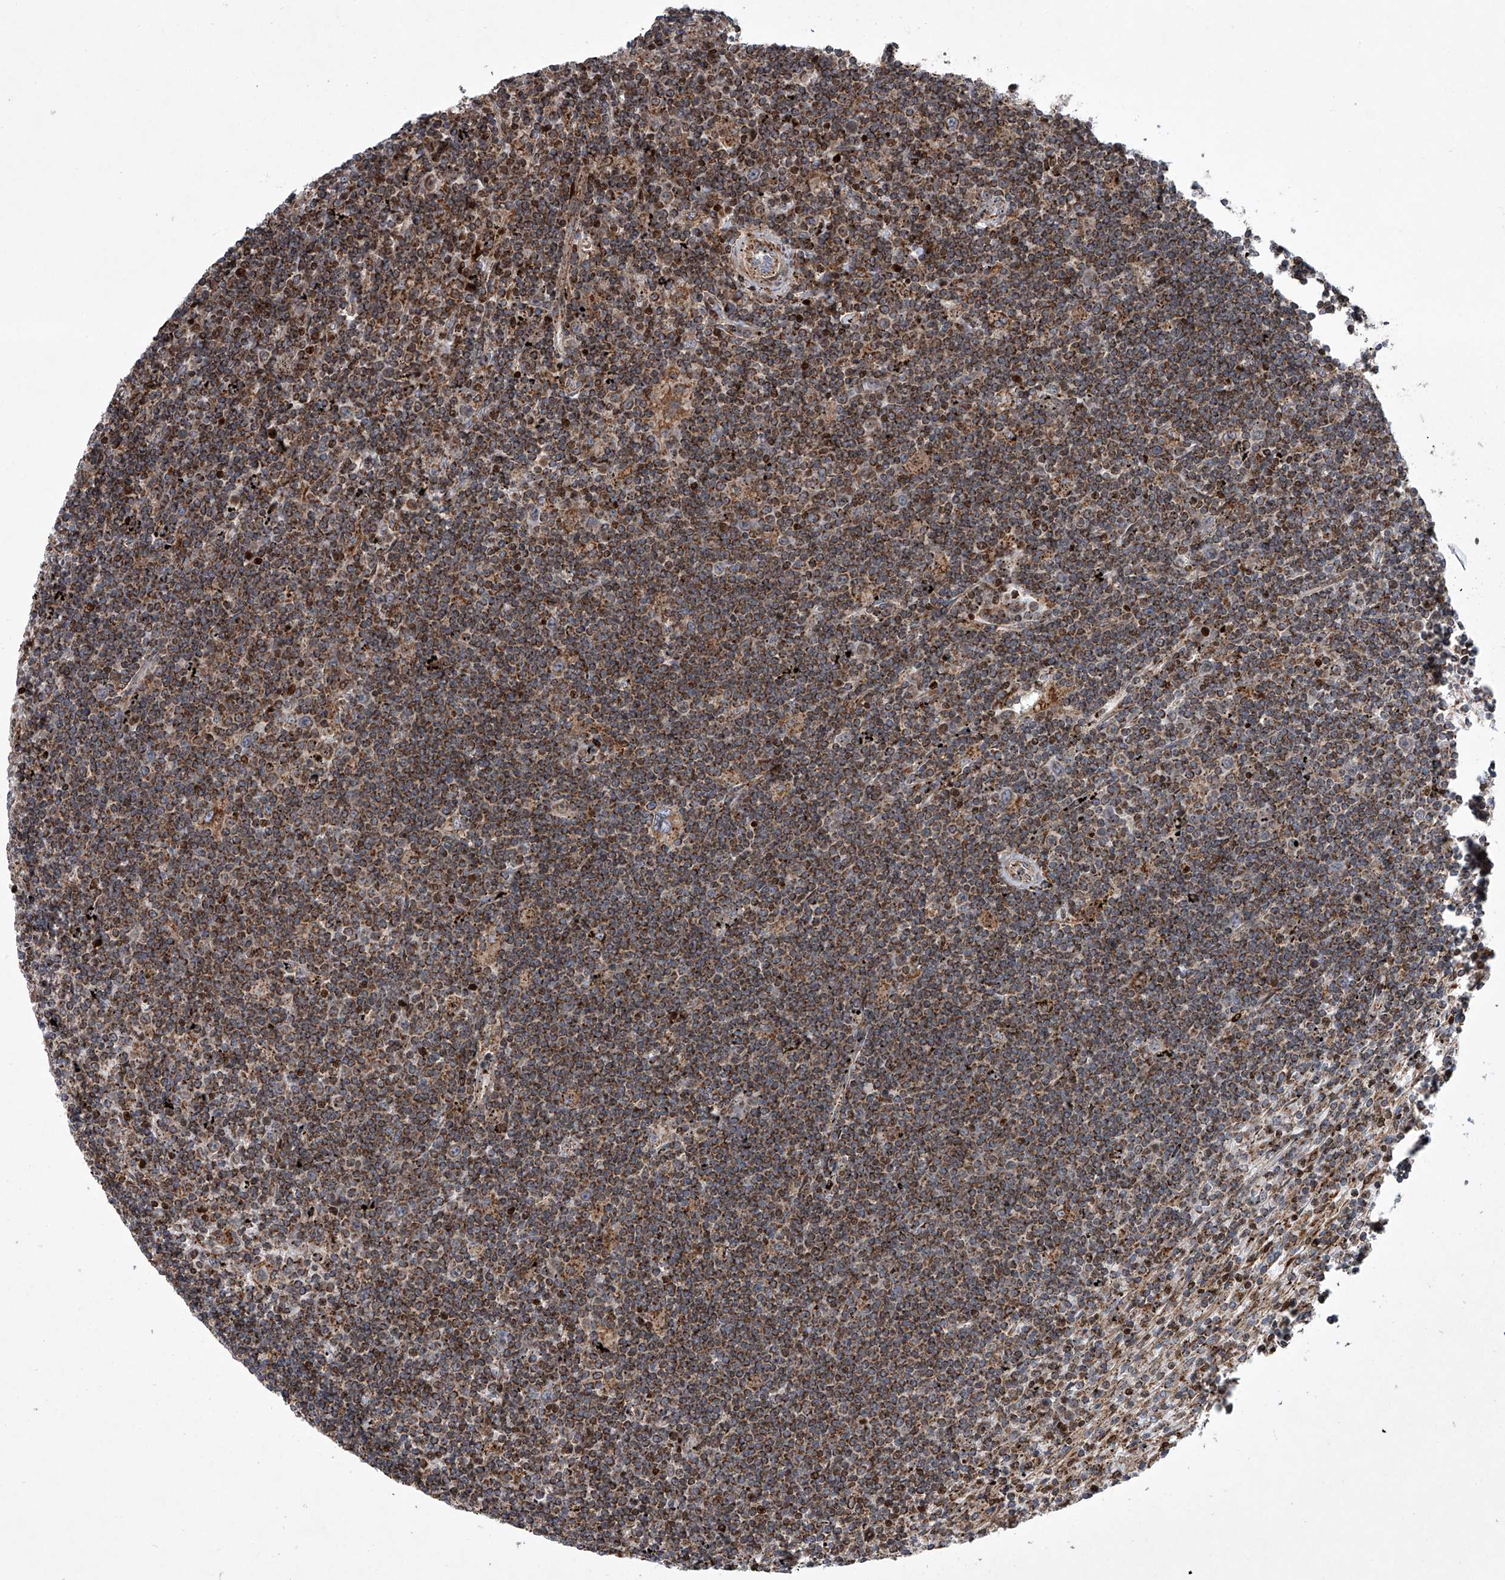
{"staining": {"intensity": "moderate", "quantity": ">75%", "location": "cytoplasmic/membranous"}, "tissue": "lymphoma", "cell_type": "Tumor cells", "image_type": "cancer", "snomed": [{"axis": "morphology", "description": "Malignant lymphoma, non-Hodgkin's type, Low grade"}, {"axis": "topography", "description": "Spleen"}], "caption": "This micrograph demonstrates immunohistochemistry (IHC) staining of low-grade malignant lymphoma, non-Hodgkin's type, with medium moderate cytoplasmic/membranous expression in approximately >75% of tumor cells.", "gene": "STRADA", "patient": {"sex": "male", "age": 76}}